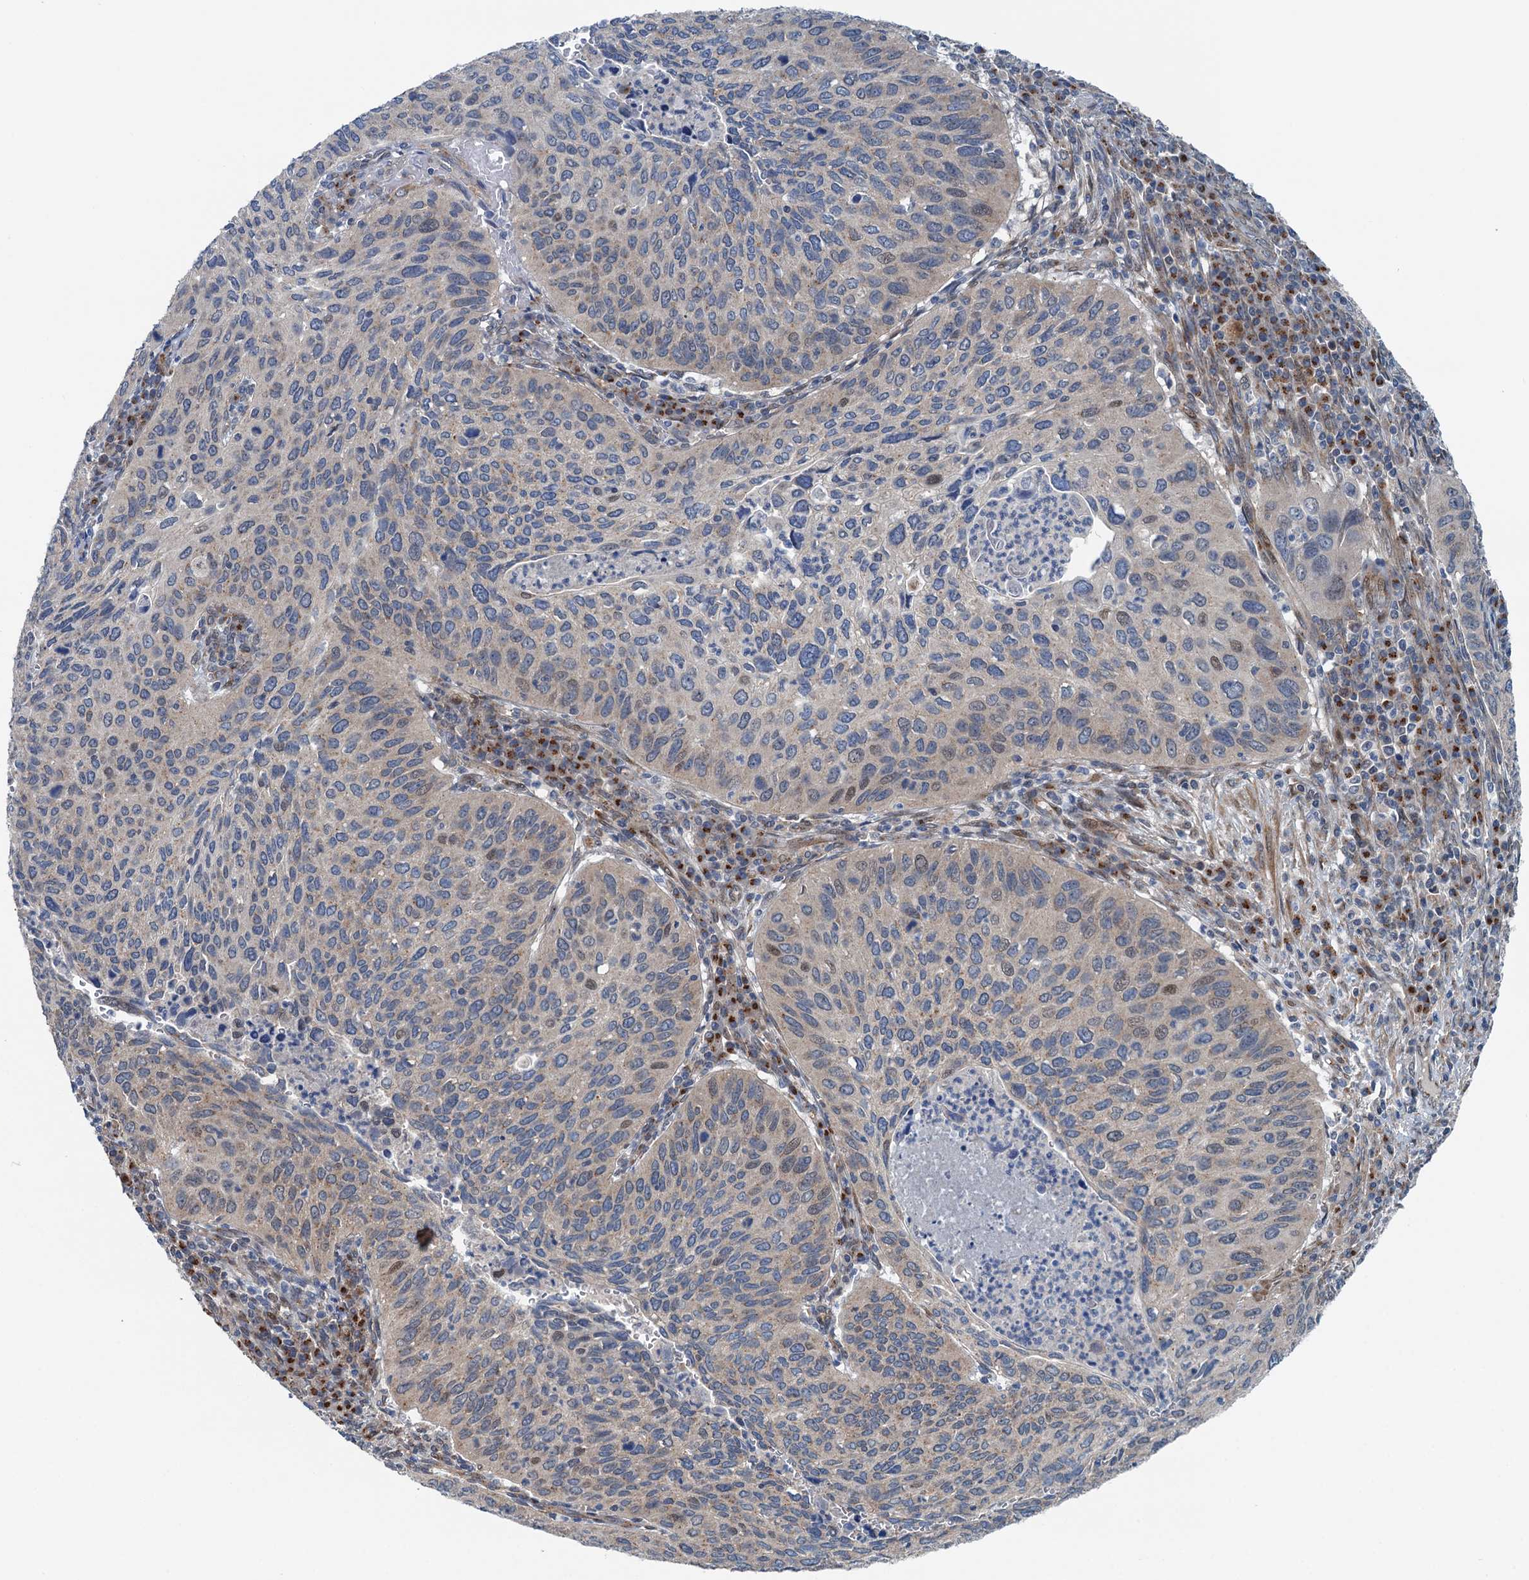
{"staining": {"intensity": "weak", "quantity": "<25%", "location": "cytoplasmic/membranous,nuclear"}, "tissue": "cervical cancer", "cell_type": "Tumor cells", "image_type": "cancer", "snomed": [{"axis": "morphology", "description": "Squamous cell carcinoma, NOS"}, {"axis": "topography", "description": "Cervix"}], "caption": "DAB (3,3'-diaminobenzidine) immunohistochemical staining of human cervical cancer (squamous cell carcinoma) exhibits no significant staining in tumor cells.", "gene": "DYNC2I2", "patient": {"sex": "female", "age": 38}}